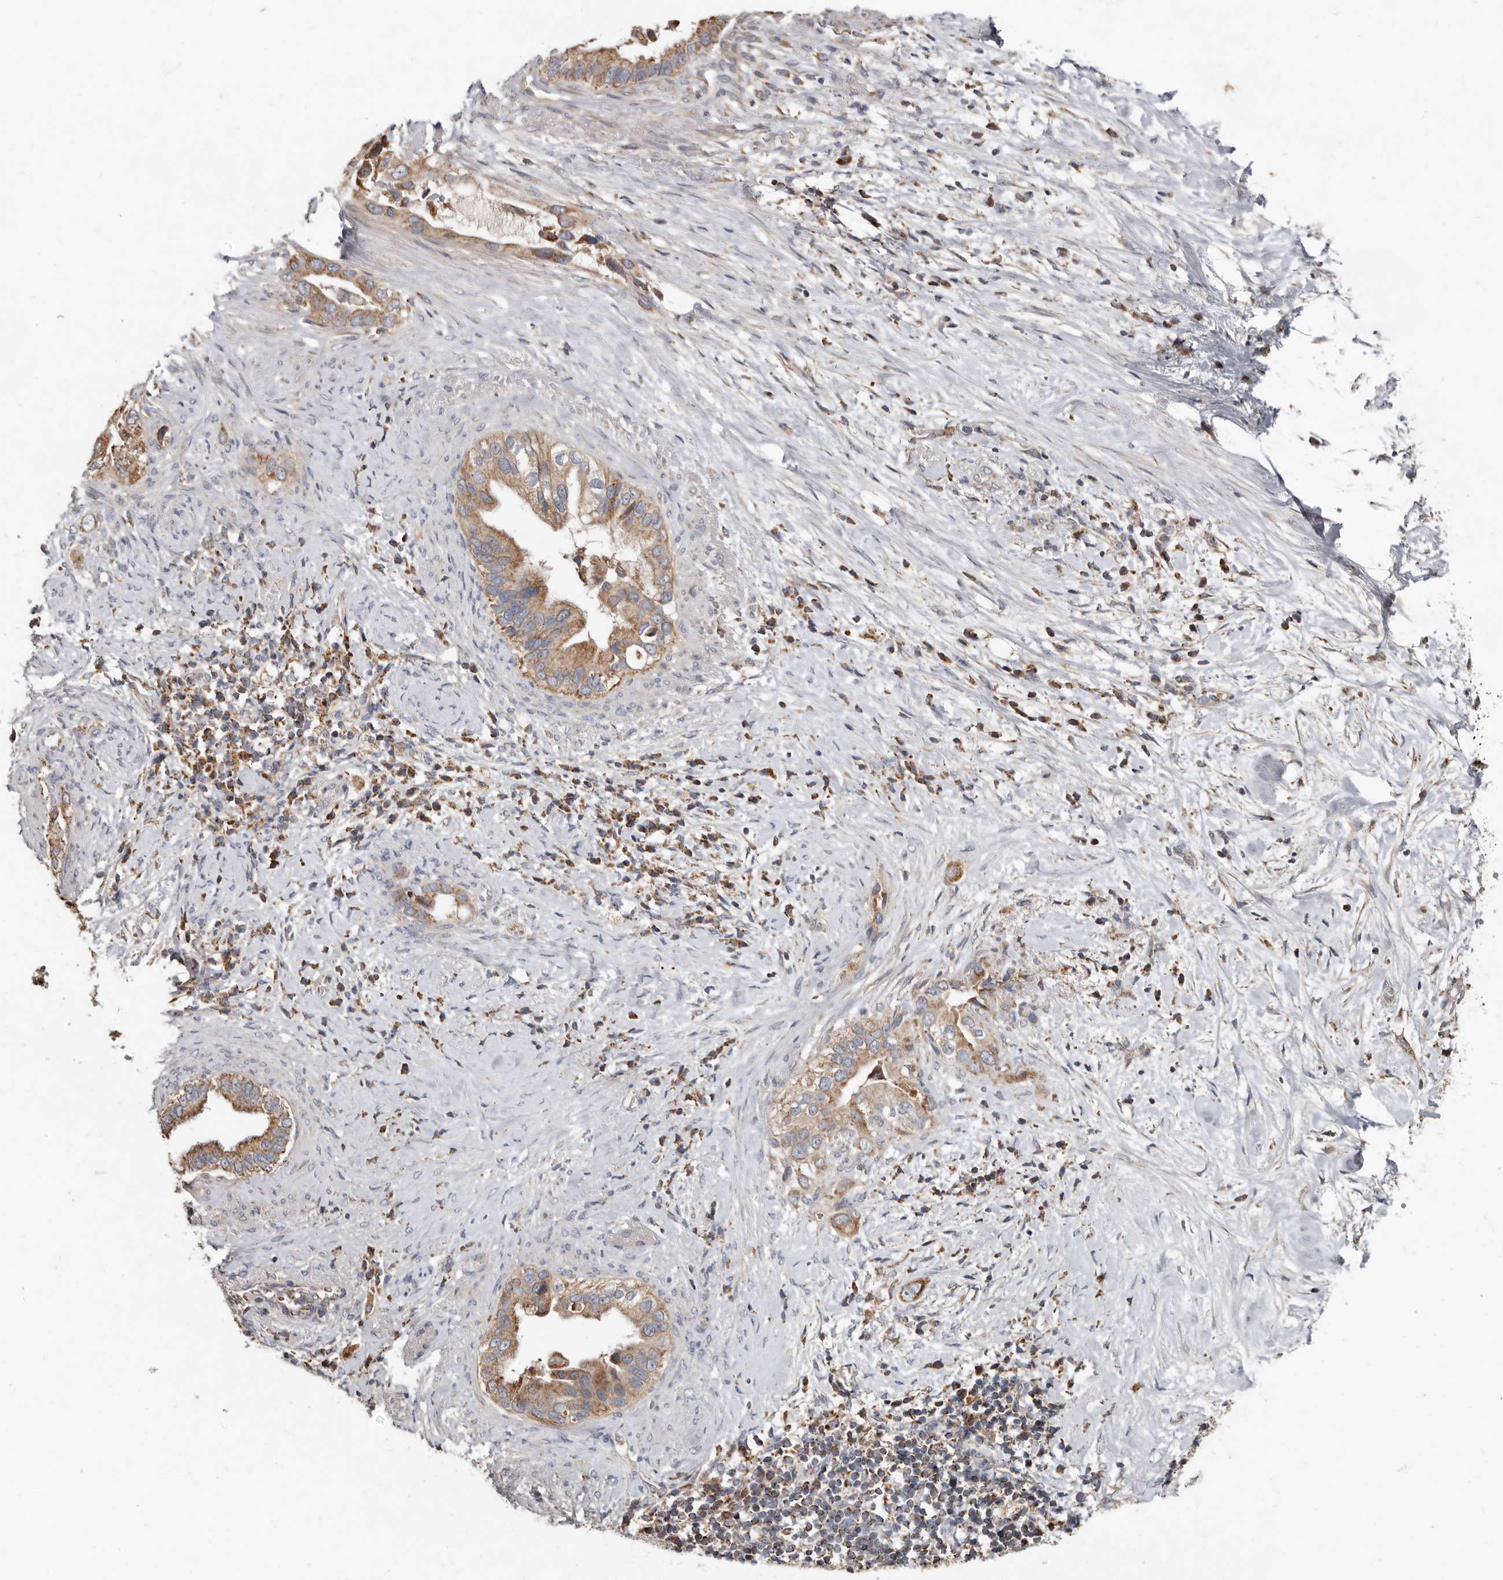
{"staining": {"intensity": "moderate", "quantity": ">75%", "location": "cytoplasmic/membranous"}, "tissue": "pancreatic cancer", "cell_type": "Tumor cells", "image_type": "cancer", "snomed": [{"axis": "morphology", "description": "Inflammation, NOS"}, {"axis": "morphology", "description": "Adenocarcinoma, NOS"}, {"axis": "topography", "description": "Pancreas"}], "caption": "Brown immunohistochemical staining in pancreatic cancer (adenocarcinoma) displays moderate cytoplasmic/membranous expression in about >75% of tumor cells.", "gene": "KIF26B", "patient": {"sex": "female", "age": 56}}